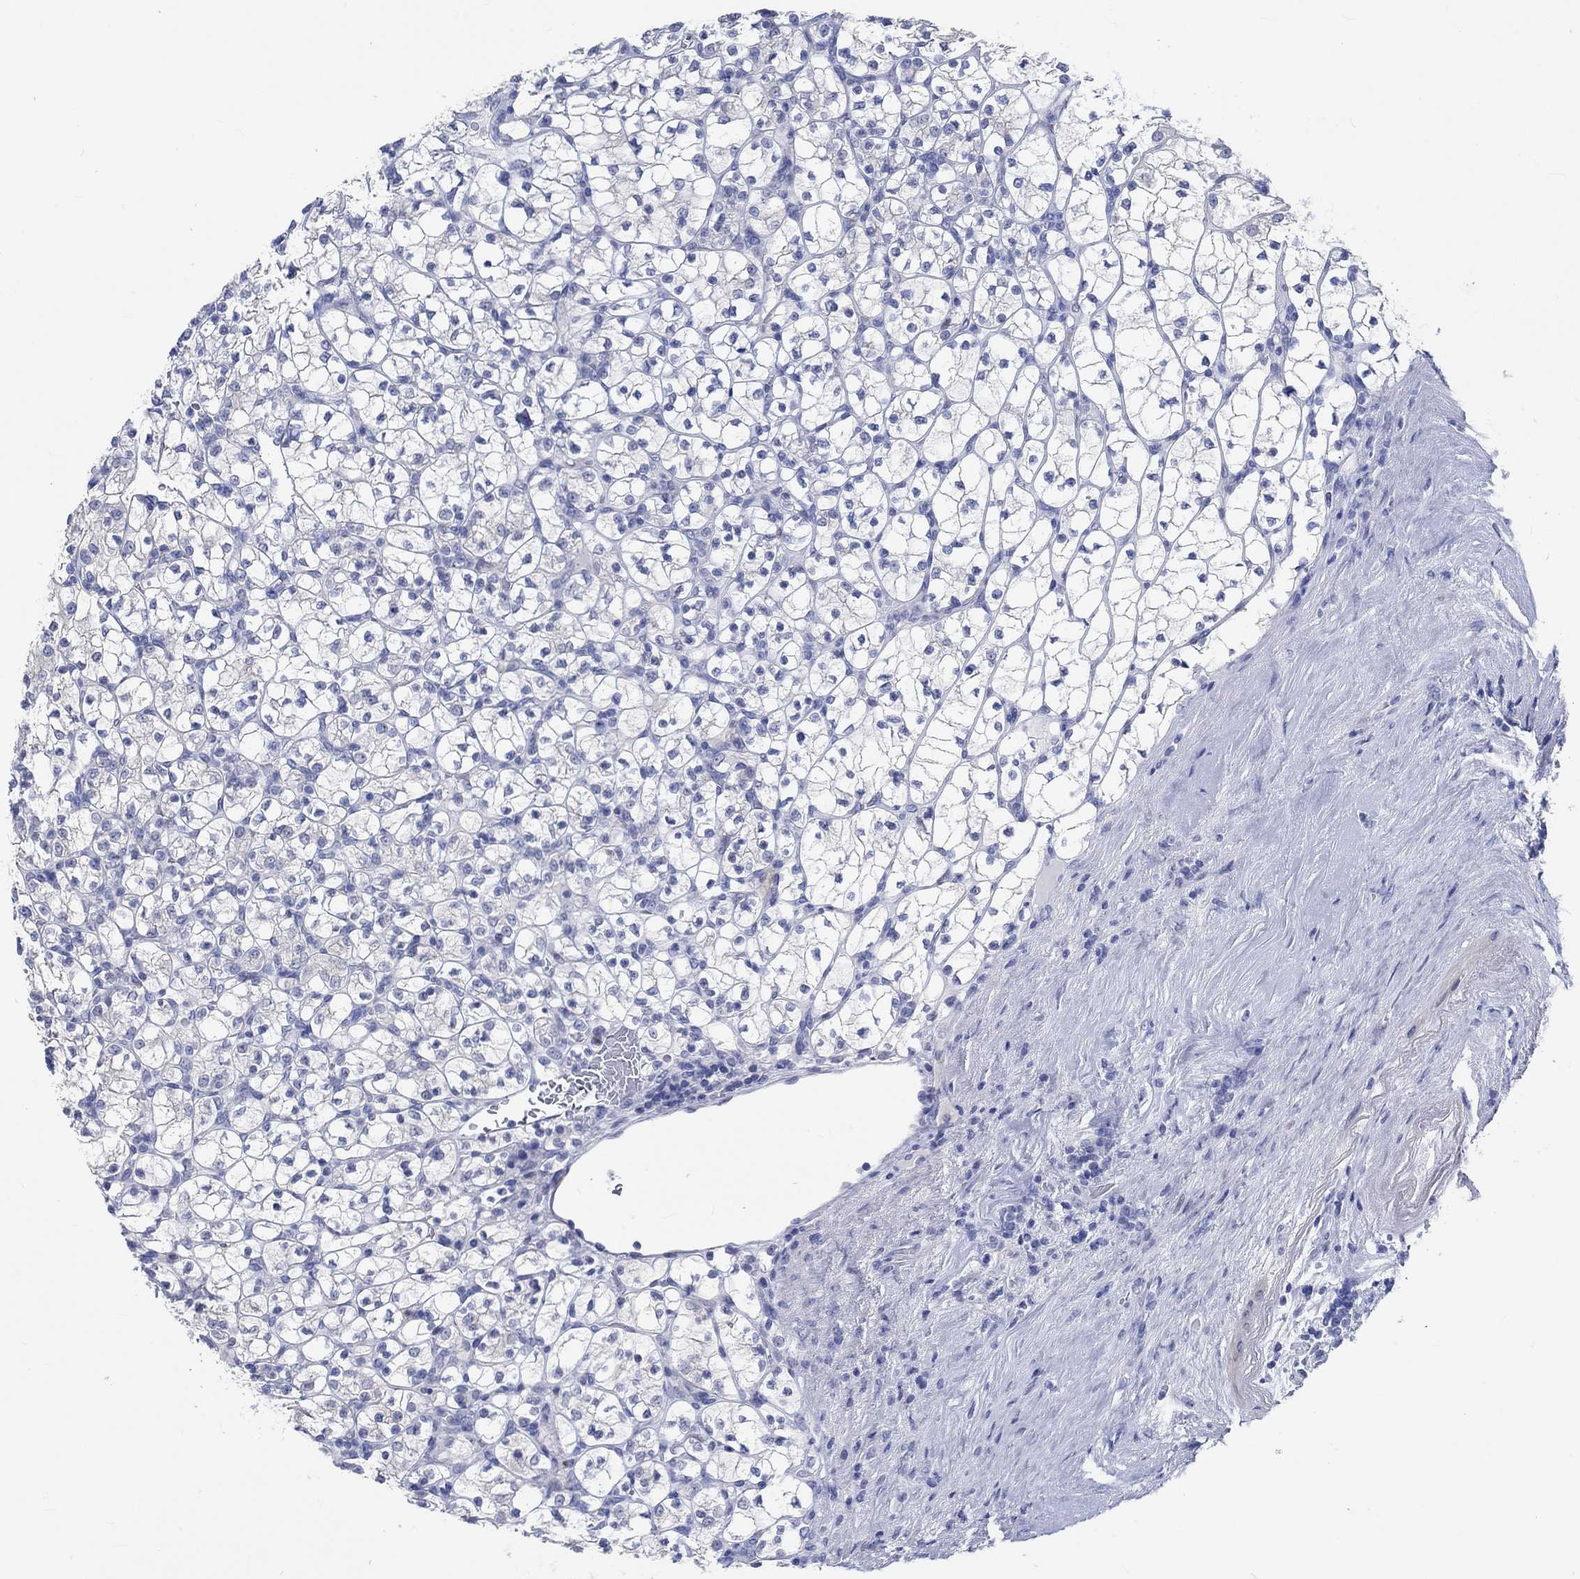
{"staining": {"intensity": "negative", "quantity": "none", "location": "none"}, "tissue": "renal cancer", "cell_type": "Tumor cells", "image_type": "cancer", "snomed": [{"axis": "morphology", "description": "Adenocarcinoma, NOS"}, {"axis": "topography", "description": "Kidney"}], "caption": "High magnification brightfield microscopy of renal adenocarcinoma stained with DAB (brown) and counterstained with hematoxylin (blue): tumor cells show no significant expression.", "gene": "C4orf47", "patient": {"sex": "female", "age": 89}}